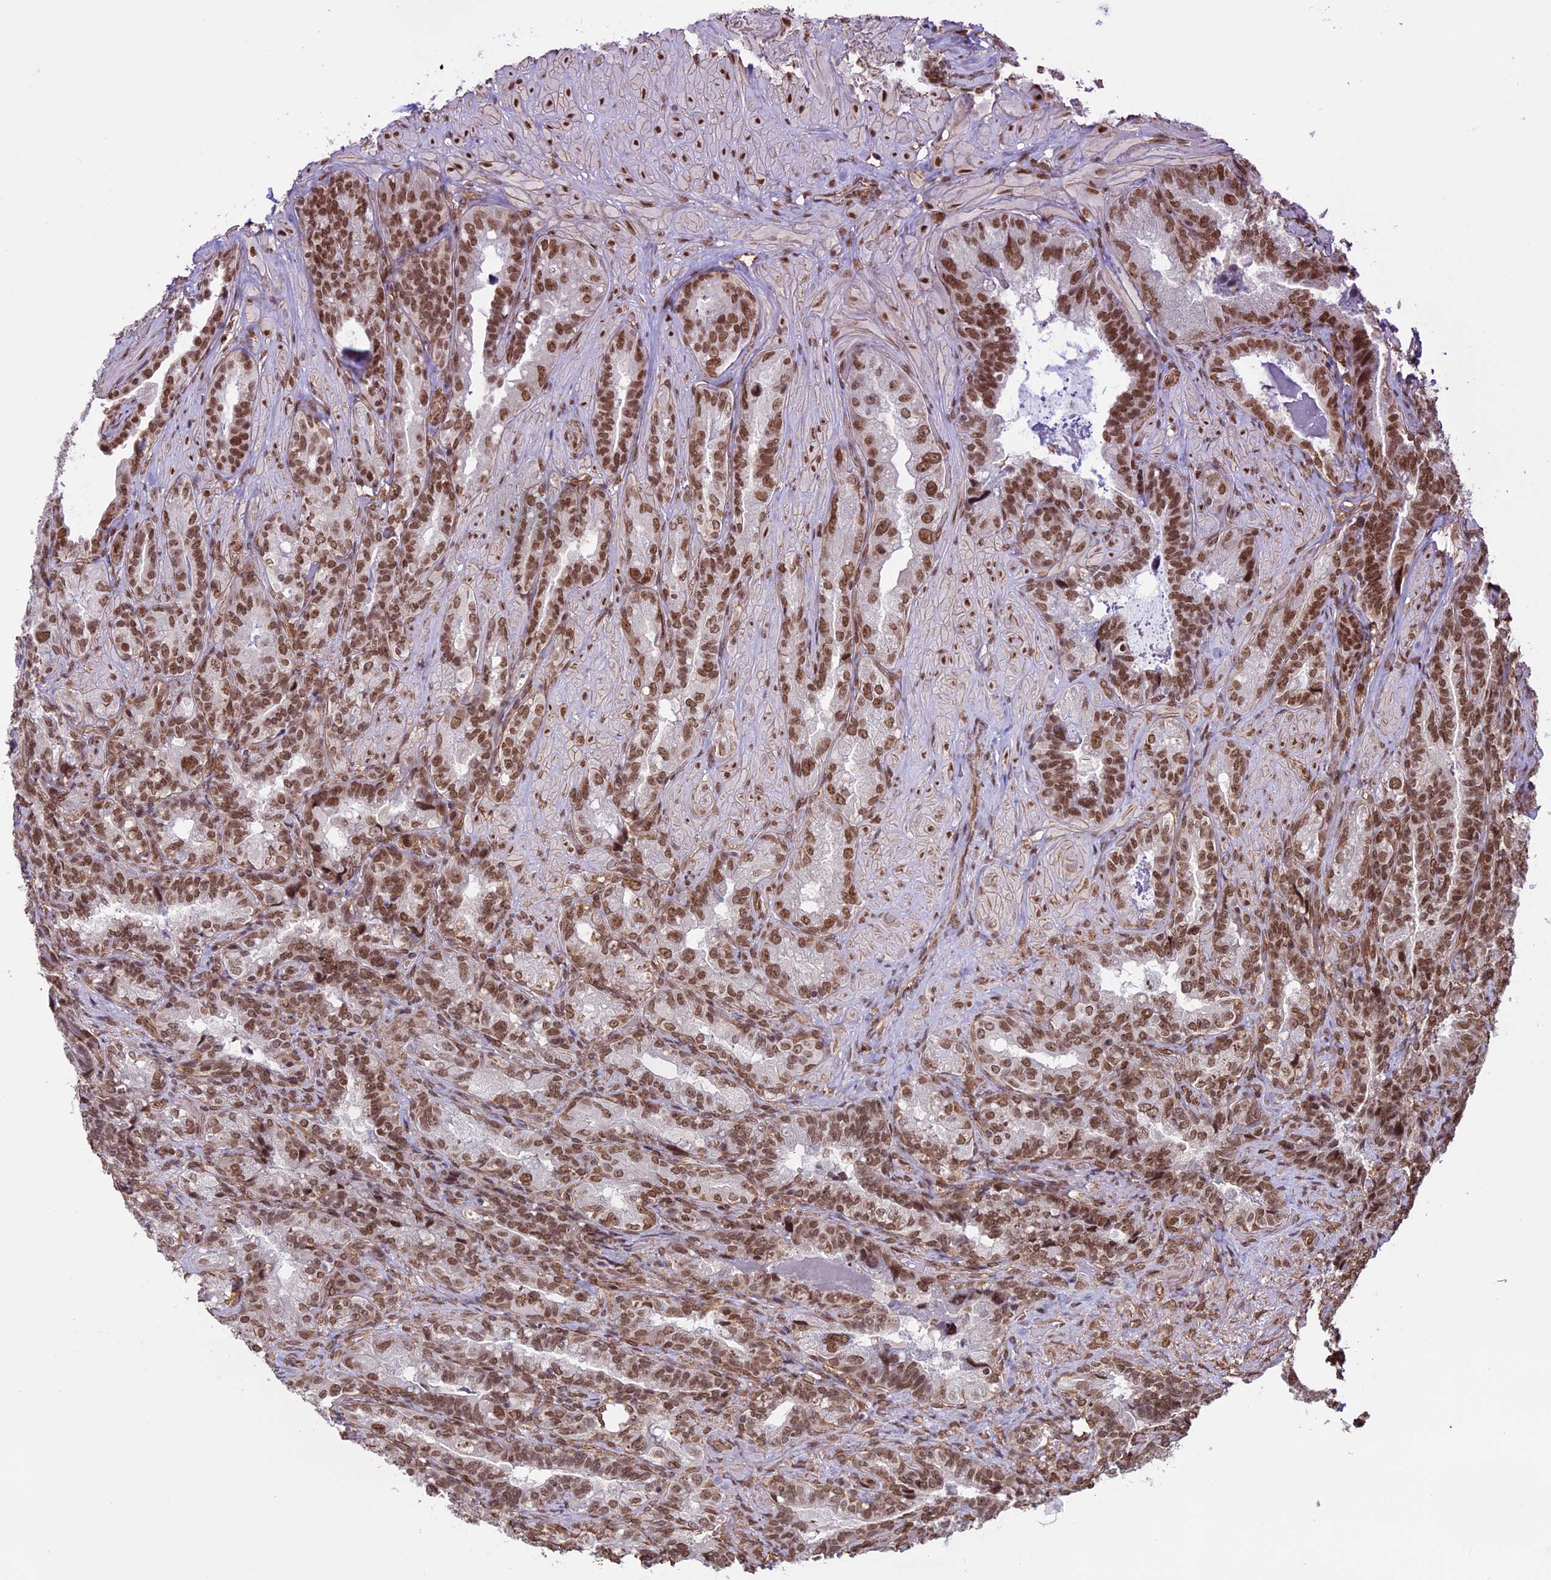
{"staining": {"intensity": "moderate", "quantity": ">75%", "location": "nuclear"}, "tissue": "seminal vesicle", "cell_type": "Glandular cells", "image_type": "normal", "snomed": [{"axis": "morphology", "description": "Normal tissue, NOS"}, {"axis": "topography", "description": "Prostate and seminal vesicle, NOS"}, {"axis": "topography", "description": "Prostate"}, {"axis": "topography", "description": "Seminal veicle"}], "caption": "Seminal vesicle stained with DAB IHC displays medium levels of moderate nuclear positivity in about >75% of glandular cells. (Stains: DAB (3,3'-diaminobenzidine) in brown, nuclei in blue, Microscopy: brightfield microscopy at high magnification).", "gene": "MPHOSPH8", "patient": {"sex": "male", "age": 67}}